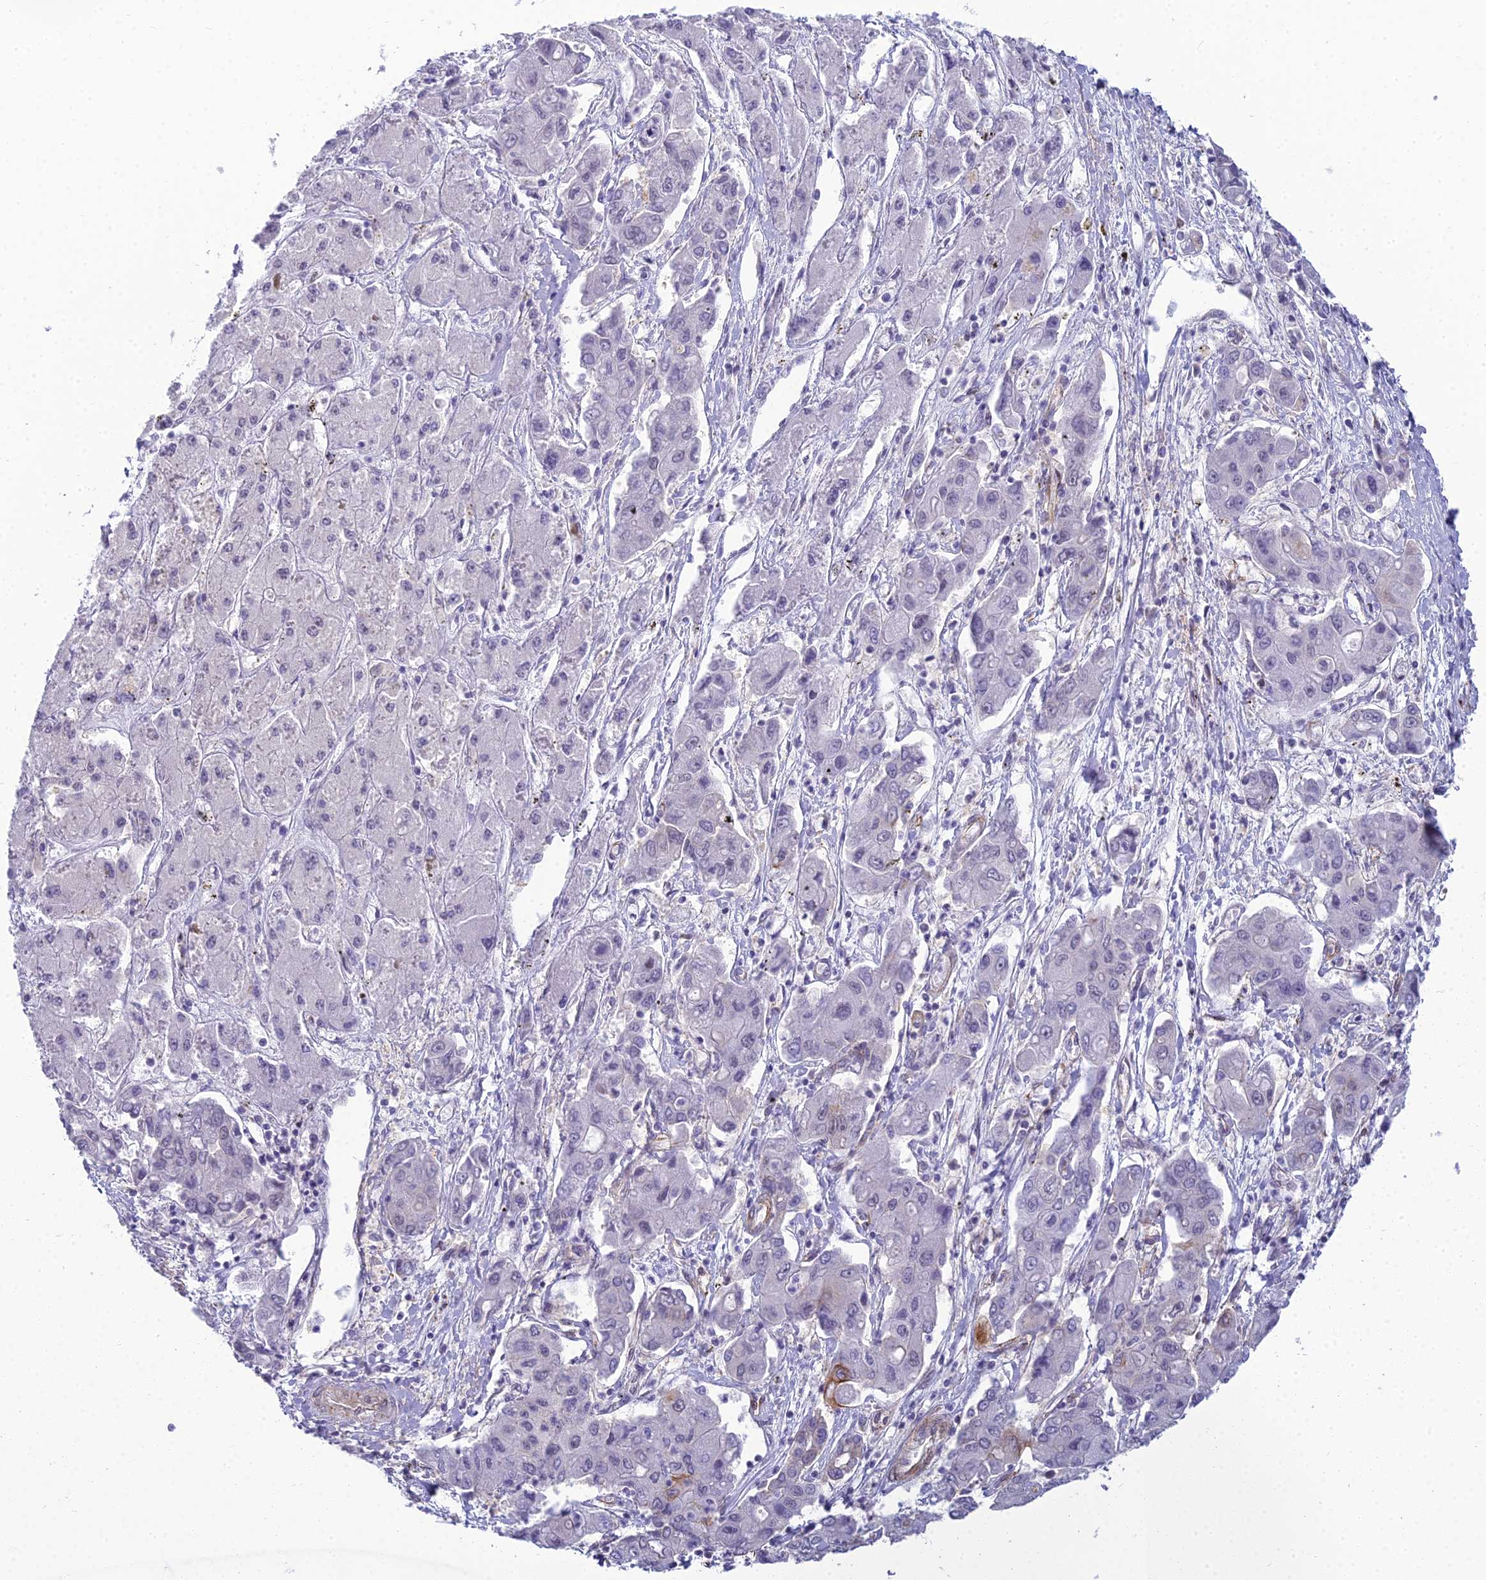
{"staining": {"intensity": "negative", "quantity": "none", "location": "none"}, "tissue": "liver cancer", "cell_type": "Tumor cells", "image_type": "cancer", "snomed": [{"axis": "morphology", "description": "Cholangiocarcinoma"}, {"axis": "topography", "description": "Liver"}], "caption": "Cholangiocarcinoma (liver) stained for a protein using immunohistochemistry exhibits no staining tumor cells.", "gene": "RGL3", "patient": {"sex": "male", "age": 67}}